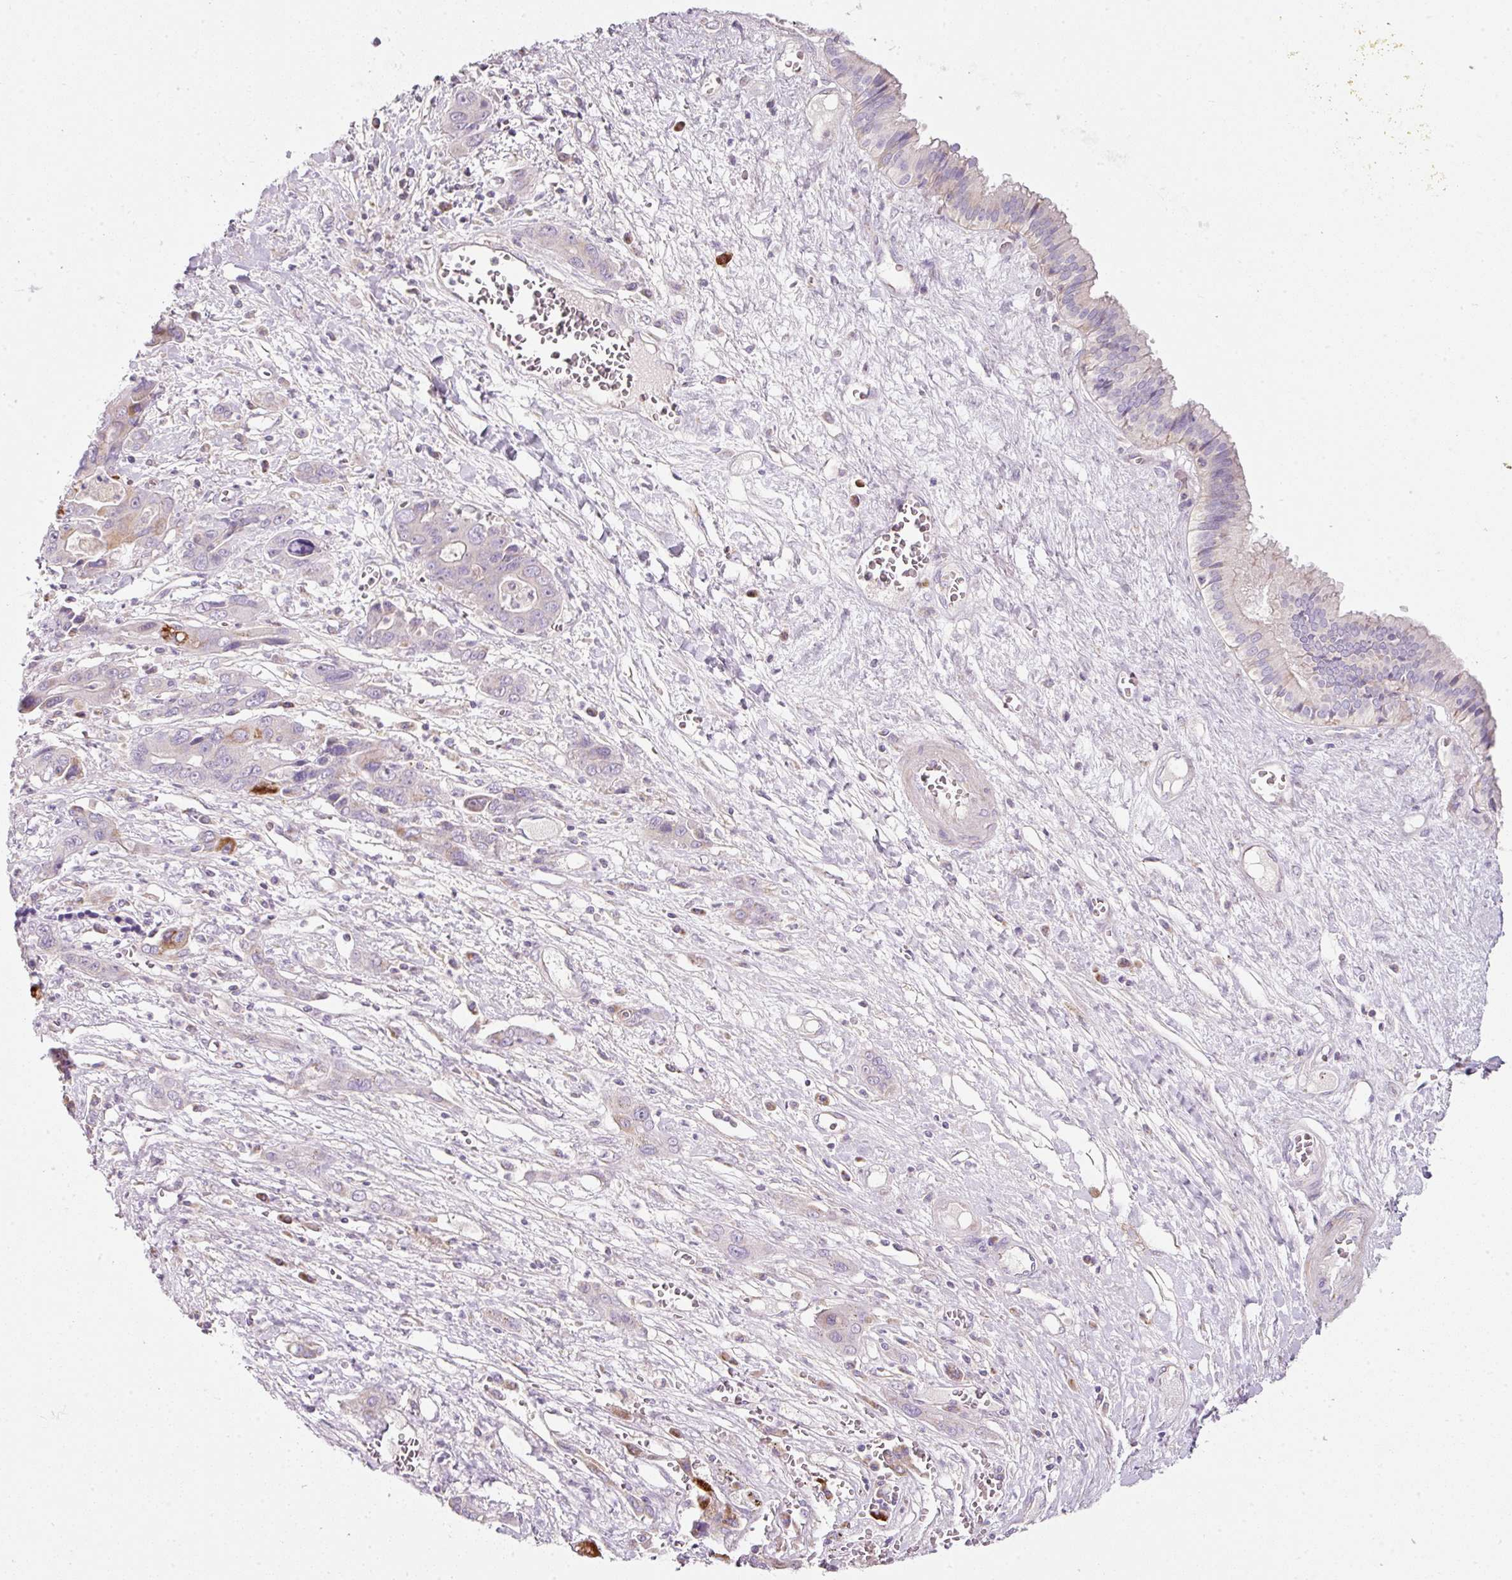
{"staining": {"intensity": "moderate", "quantity": "<25%", "location": "cytoplasmic/membranous"}, "tissue": "liver cancer", "cell_type": "Tumor cells", "image_type": "cancer", "snomed": [{"axis": "morphology", "description": "Cholangiocarcinoma"}, {"axis": "topography", "description": "Liver"}], "caption": "This is a photomicrograph of immunohistochemistry (IHC) staining of liver cholangiocarcinoma, which shows moderate expression in the cytoplasmic/membranous of tumor cells.", "gene": "NDUFA1", "patient": {"sex": "male", "age": 67}}